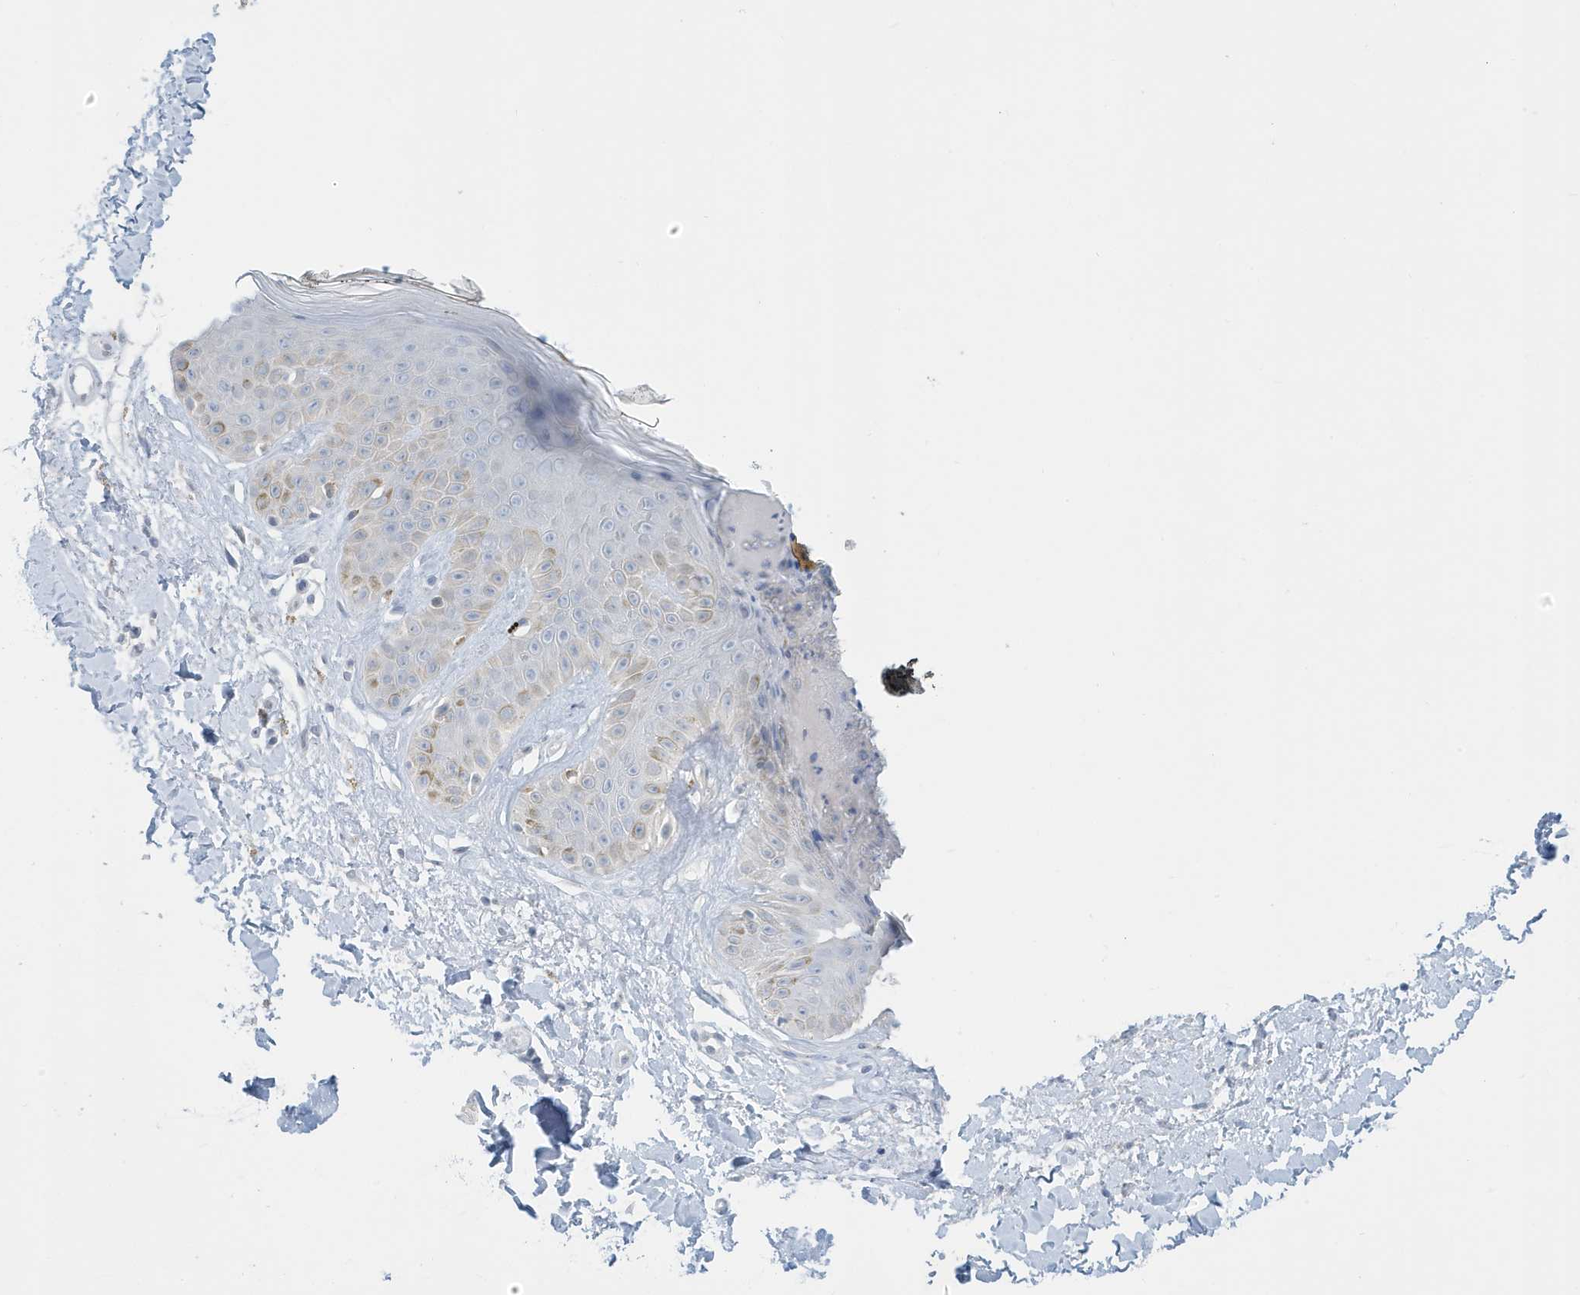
{"staining": {"intensity": "negative", "quantity": "none", "location": "none"}, "tissue": "skin", "cell_type": "Fibroblasts", "image_type": "normal", "snomed": [{"axis": "morphology", "description": "Normal tissue, NOS"}, {"axis": "topography", "description": "Skin"}], "caption": "IHC histopathology image of unremarkable human skin stained for a protein (brown), which exhibits no expression in fibroblasts. (IHC, brightfield microscopy, high magnification).", "gene": "PERM1", "patient": {"sex": "female", "age": 64}}